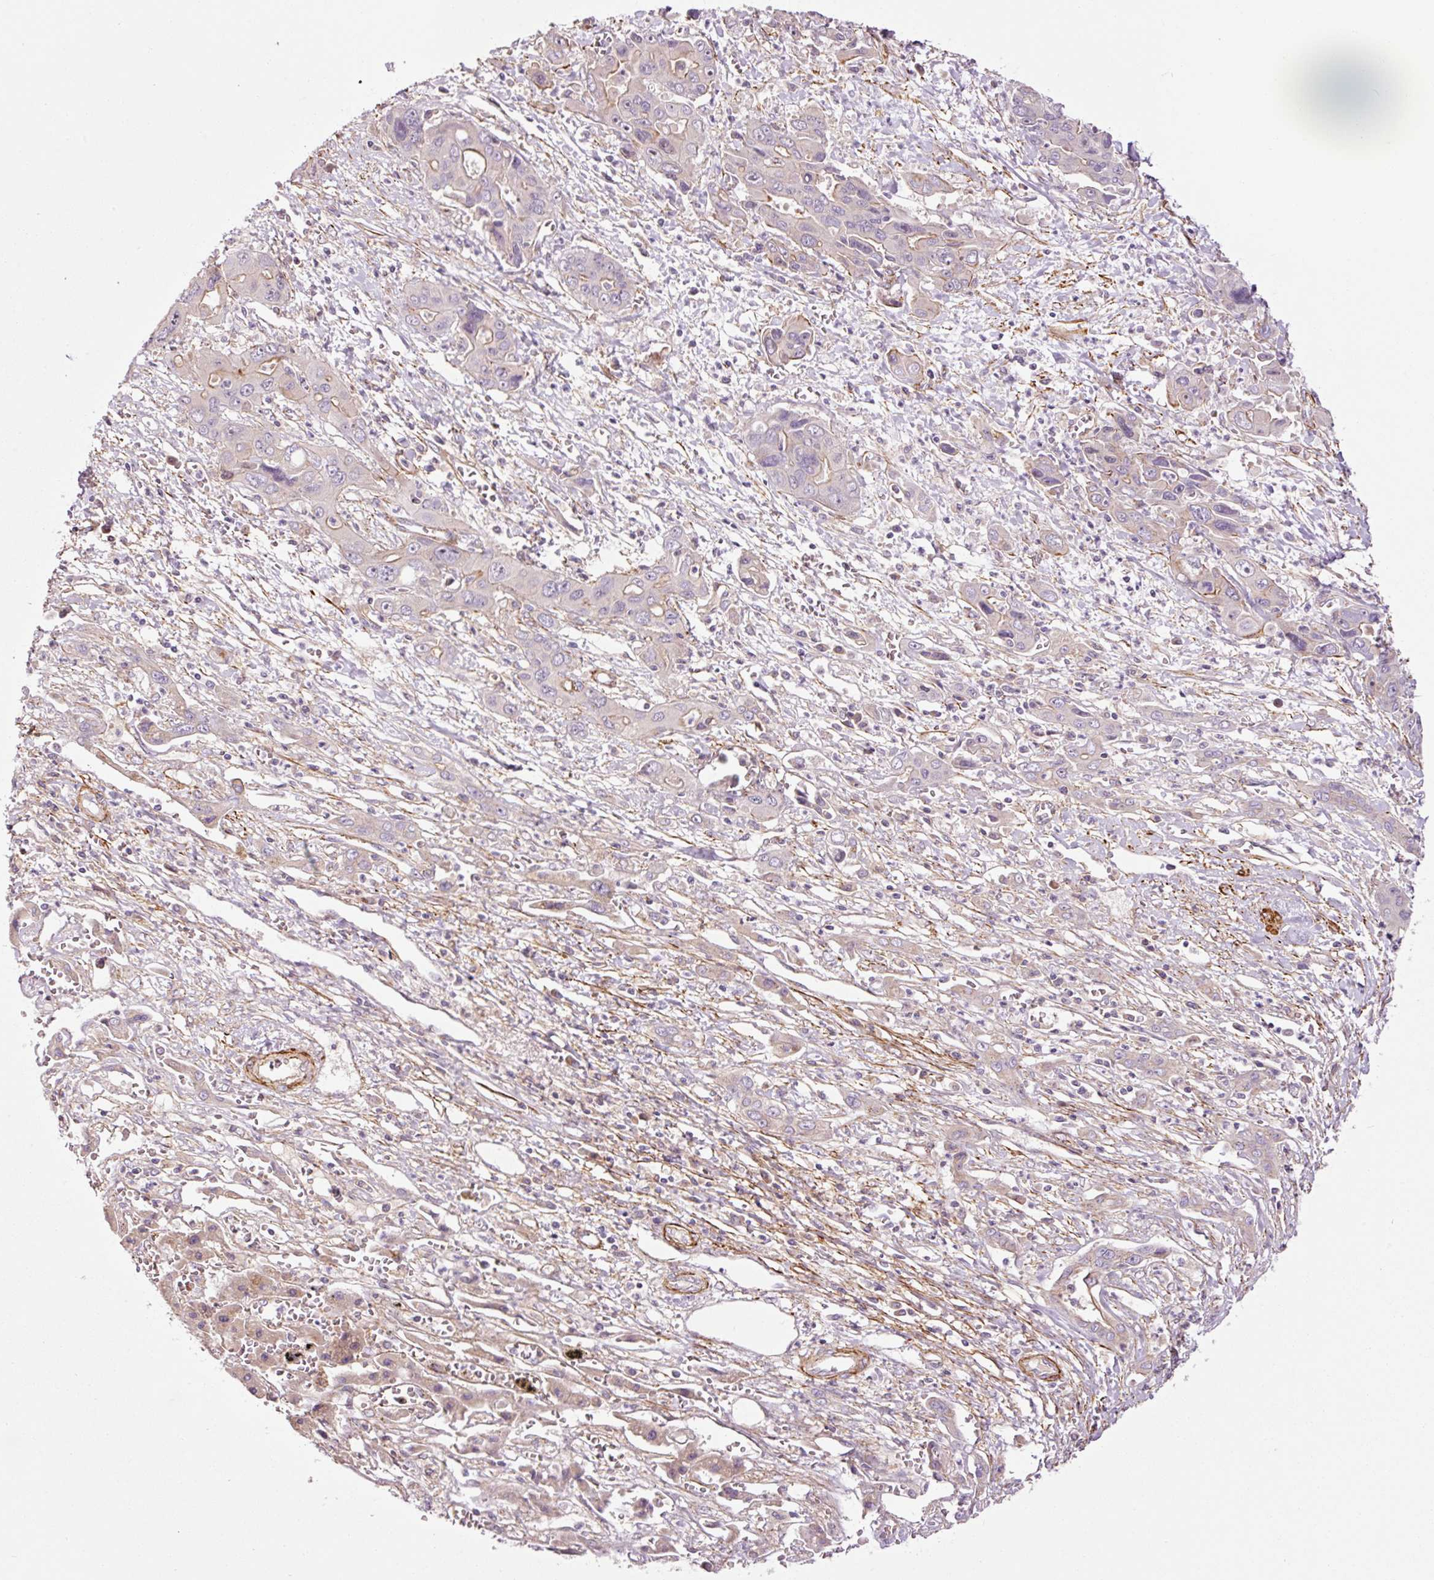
{"staining": {"intensity": "weak", "quantity": "<25%", "location": "cytoplasmic/membranous"}, "tissue": "liver cancer", "cell_type": "Tumor cells", "image_type": "cancer", "snomed": [{"axis": "morphology", "description": "Cholangiocarcinoma"}, {"axis": "topography", "description": "Liver"}], "caption": "This is an IHC micrograph of liver cancer (cholangiocarcinoma). There is no expression in tumor cells.", "gene": "ANKRD20A1", "patient": {"sex": "male", "age": 67}}